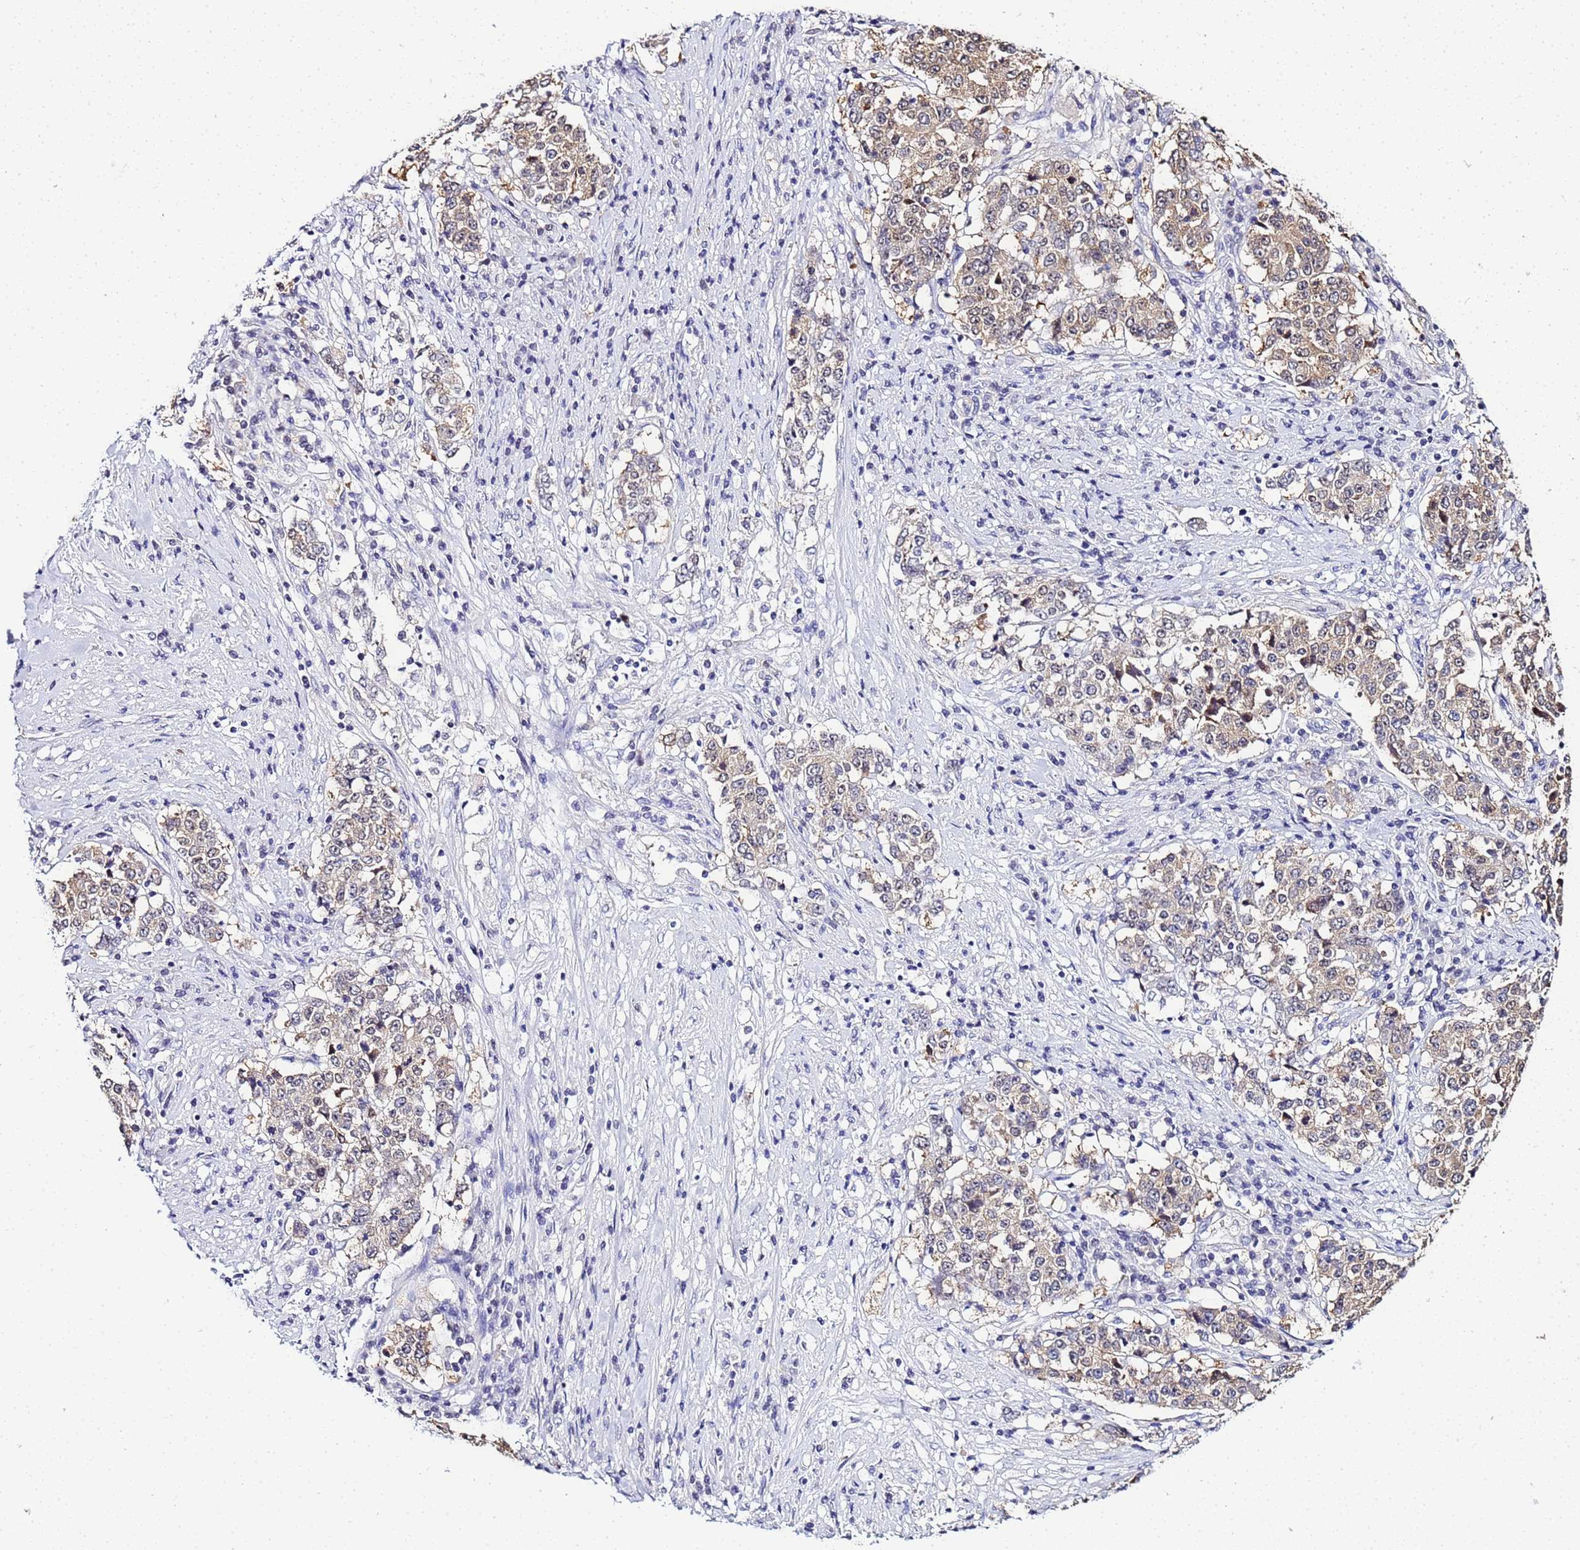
{"staining": {"intensity": "weak", "quantity": ">75%", "location": "cytoplasmic/membranous"}, "tissue": "stomach cancer", "cell_type": "Tumor cells", "image_type": "cancer", "snomed": [{"axis": "morphology", "description": "Adenocarcinoma, NOS"}, {"axis": "topography", "description": "Stomach"}], "caption": "Weak cytoplasmic/membranous staining for a protein is identified in approximately >75% of tumor cells of adenocarcinoma (stomach) using immunohistochemistry.", "gene": "ACTL6B", "patient": {"sex": "male", "age": 59}}